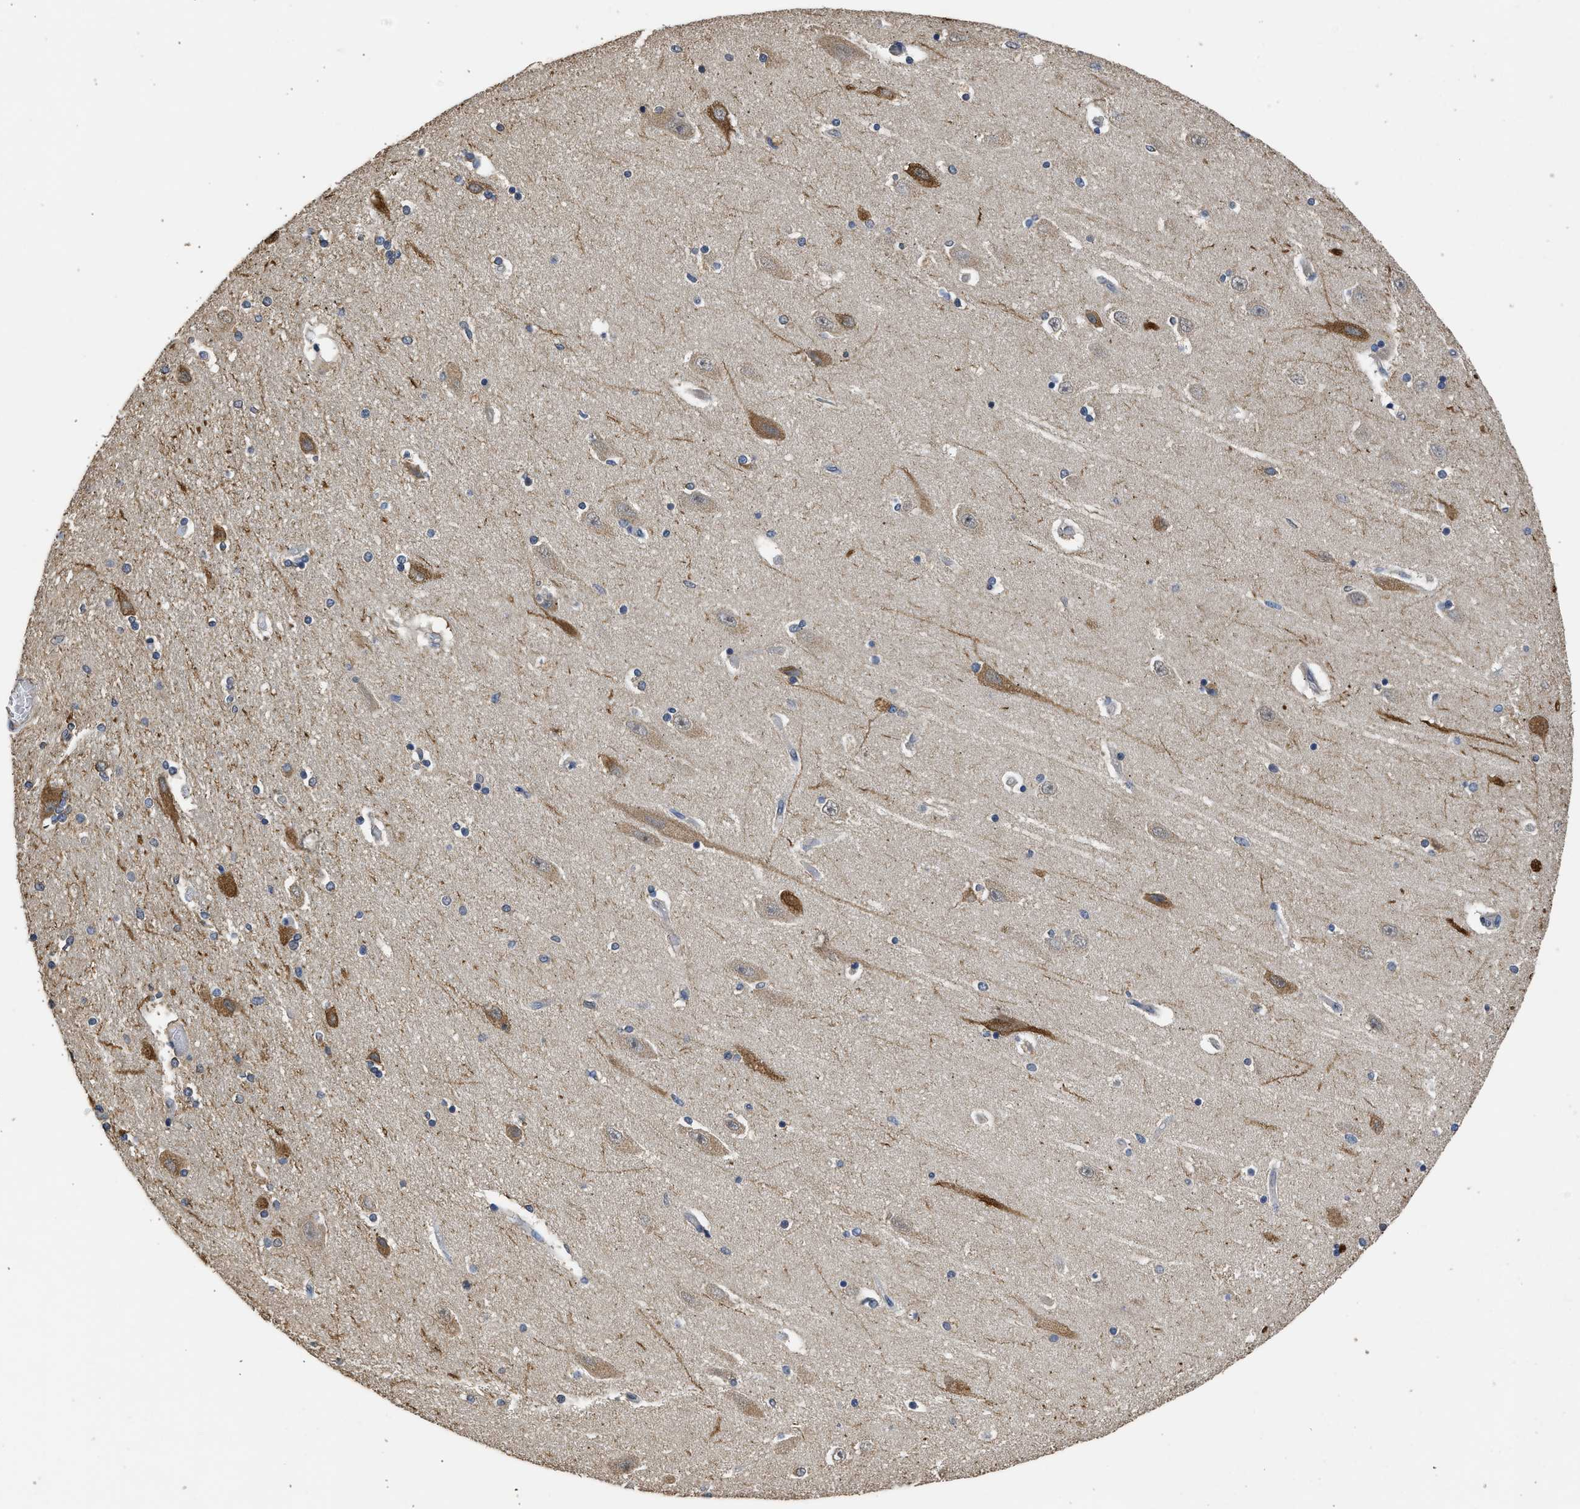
{"staining": {"intensity": "moderate", "quantity": "<25%", "location": "cytoplasmic/membranous"}, "tissue": "hippocampus", "cell_type": "Glial cells", "image_type": "normal", "snomed": [{"axis": "morphology", "description": "Normal tissue, NOS"}, {"axis": "topography", "description": "Hippocampus"}], "caption": "Immunohistochemical staining of unremarkable human hippocampus displays low levels of moderate cytoplasmic/membranous positivity in about <25% of glial cells. (Stains: DAB (3,3'-diaminobenzidine) in brown, nuclei in blue, Microscopy: brightfield microscopy at high magnification).", "gene": "SPINT2", "patient": {"sex": "female", "age": 54}}